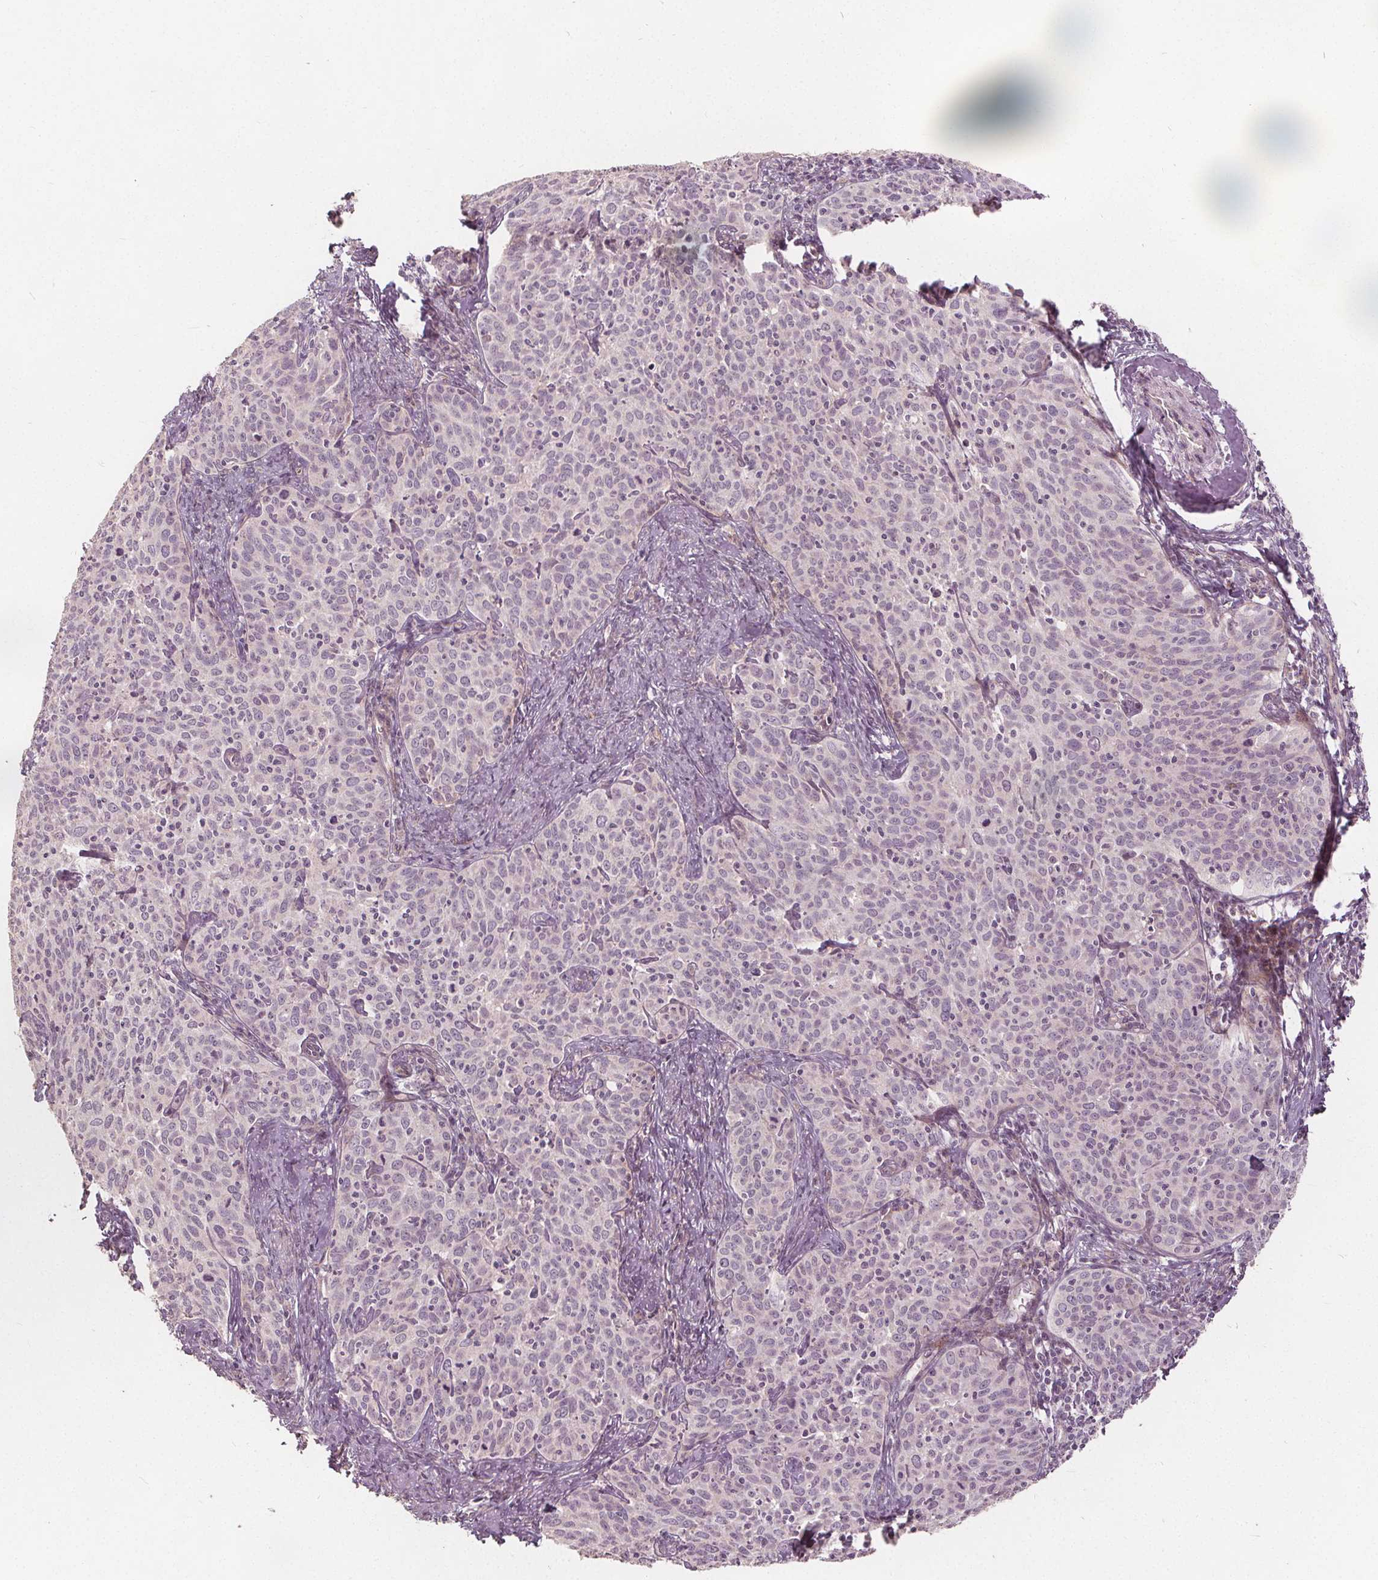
{"staining": {"intensity": "negative", "quantity": "none", "location": "none"}, "tissue": "cervical cancer", "cell_type": "Tumor cells", "image_type": "cancer", "snomed": [{"axis": "morphology", "description": "Squamous cell carcinoma, NOS"}, {"axis": "topography", "description": "Cervix"}], "caption": "Cervical squamous cell carcinoma was stained to show a protein in brown. There is no significant positivity in tumor cells.", "gene": "PTPRT", "patient": {"sex": "female", "age": 62}}